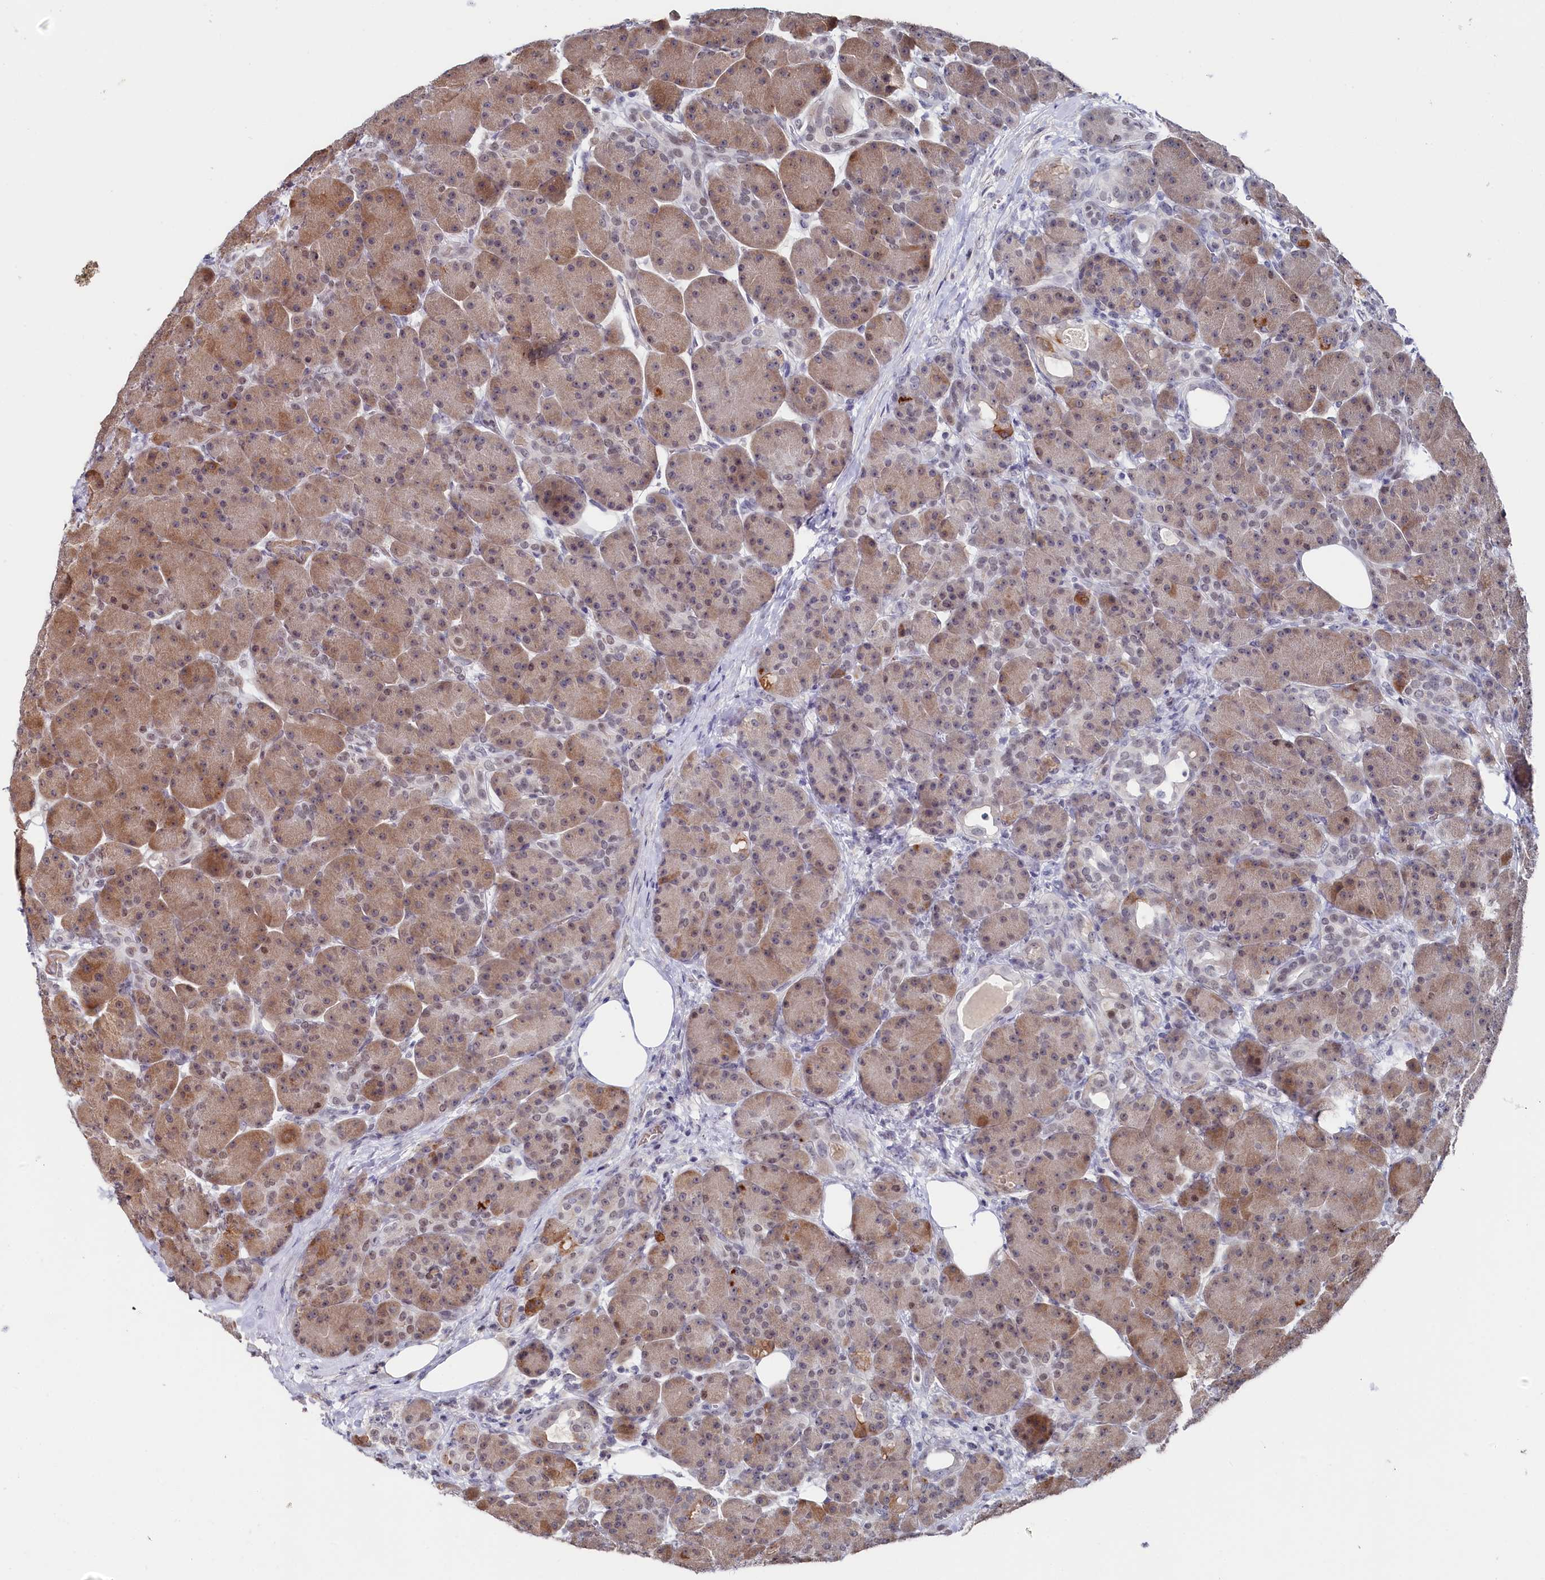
{"staining": {"intensity": "moderate", "quantity": "25%-75%", "location": "cytoplasmic/membranous"}, "tissue": "pancreas", "cell_type": "Exocrine glandular cells", "image_type": "normal", "snomed": [{"axis": "morphology", "description": "Normal tissue, NOS"}, {"axis": "topography", "description": "Pancreas"}], "caption": "A histopathology image of pancreas stained for a protein exhibits moderate cytoplasmic/membranous brown staining in exocrine glandular cells. The staining is performed using DAB (3,3'-diaminobenzidine) brown chromogen to label protein expression. The nuclei are counter-stained blue using hematoxylin.", "gene": "TIGD4", "patient": {"sex": "male", "age": 63}}